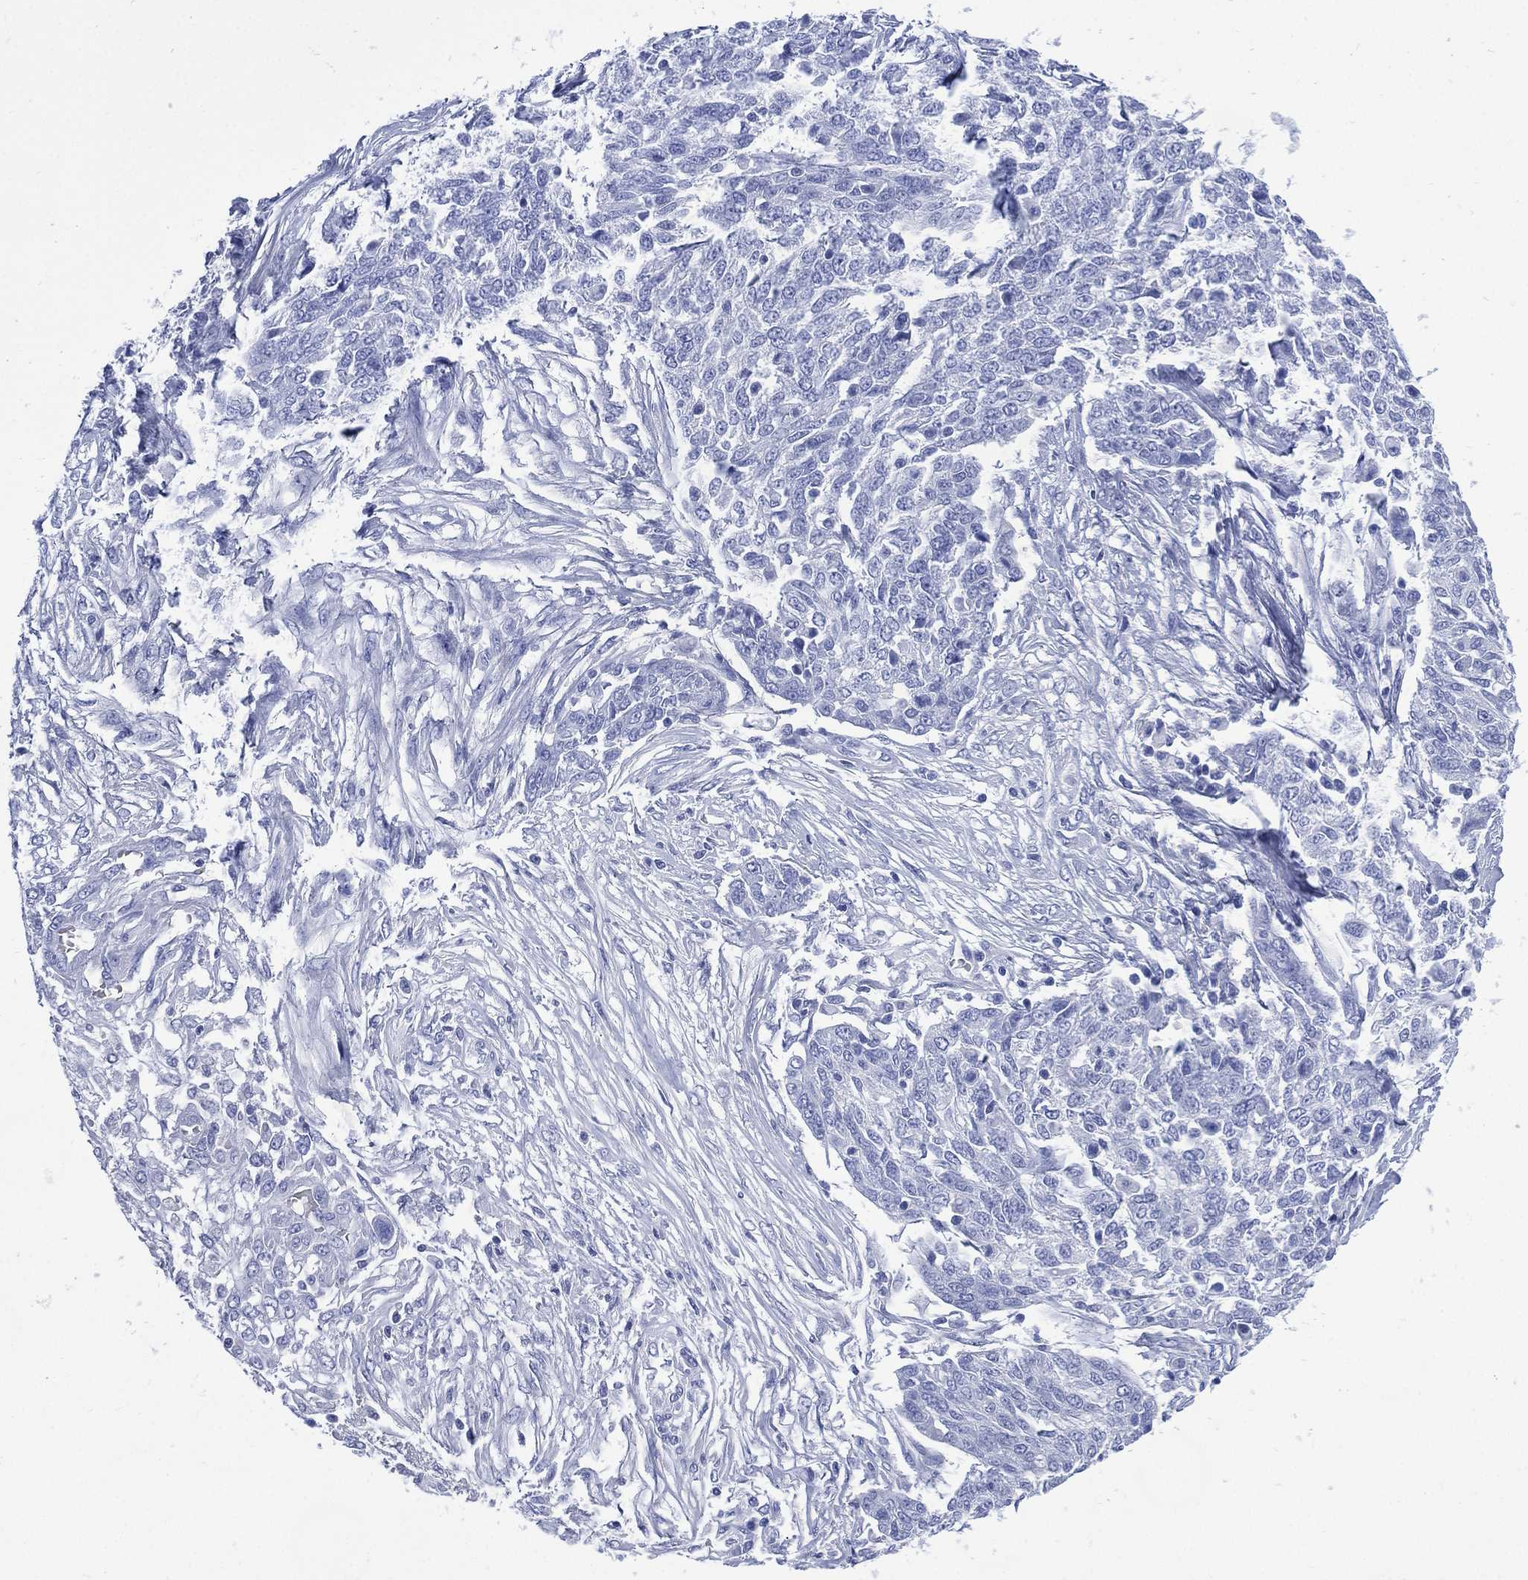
{"staining": {"intensity": "negative", "quantity": "none", "location": "none"}, "tissue": "ovarian cancer", "cell_type": "Tumor cells", "image_type": "cancer", "snomed": [{"axis": "morphology", "description": "Cystadenocarcinoma, serous, NOS"}, {"axis": "topography", "description": "Ovary"}], "caption": "IHC micrograph of neoplastic tissue: ovarian cancer (serous cystadenocarcinoma) stained with DAB demonstrates no significant protein positivity in tumor cells.", "gene": "SHCBP1L", "patient": {"sex": "female", "age": 67}}